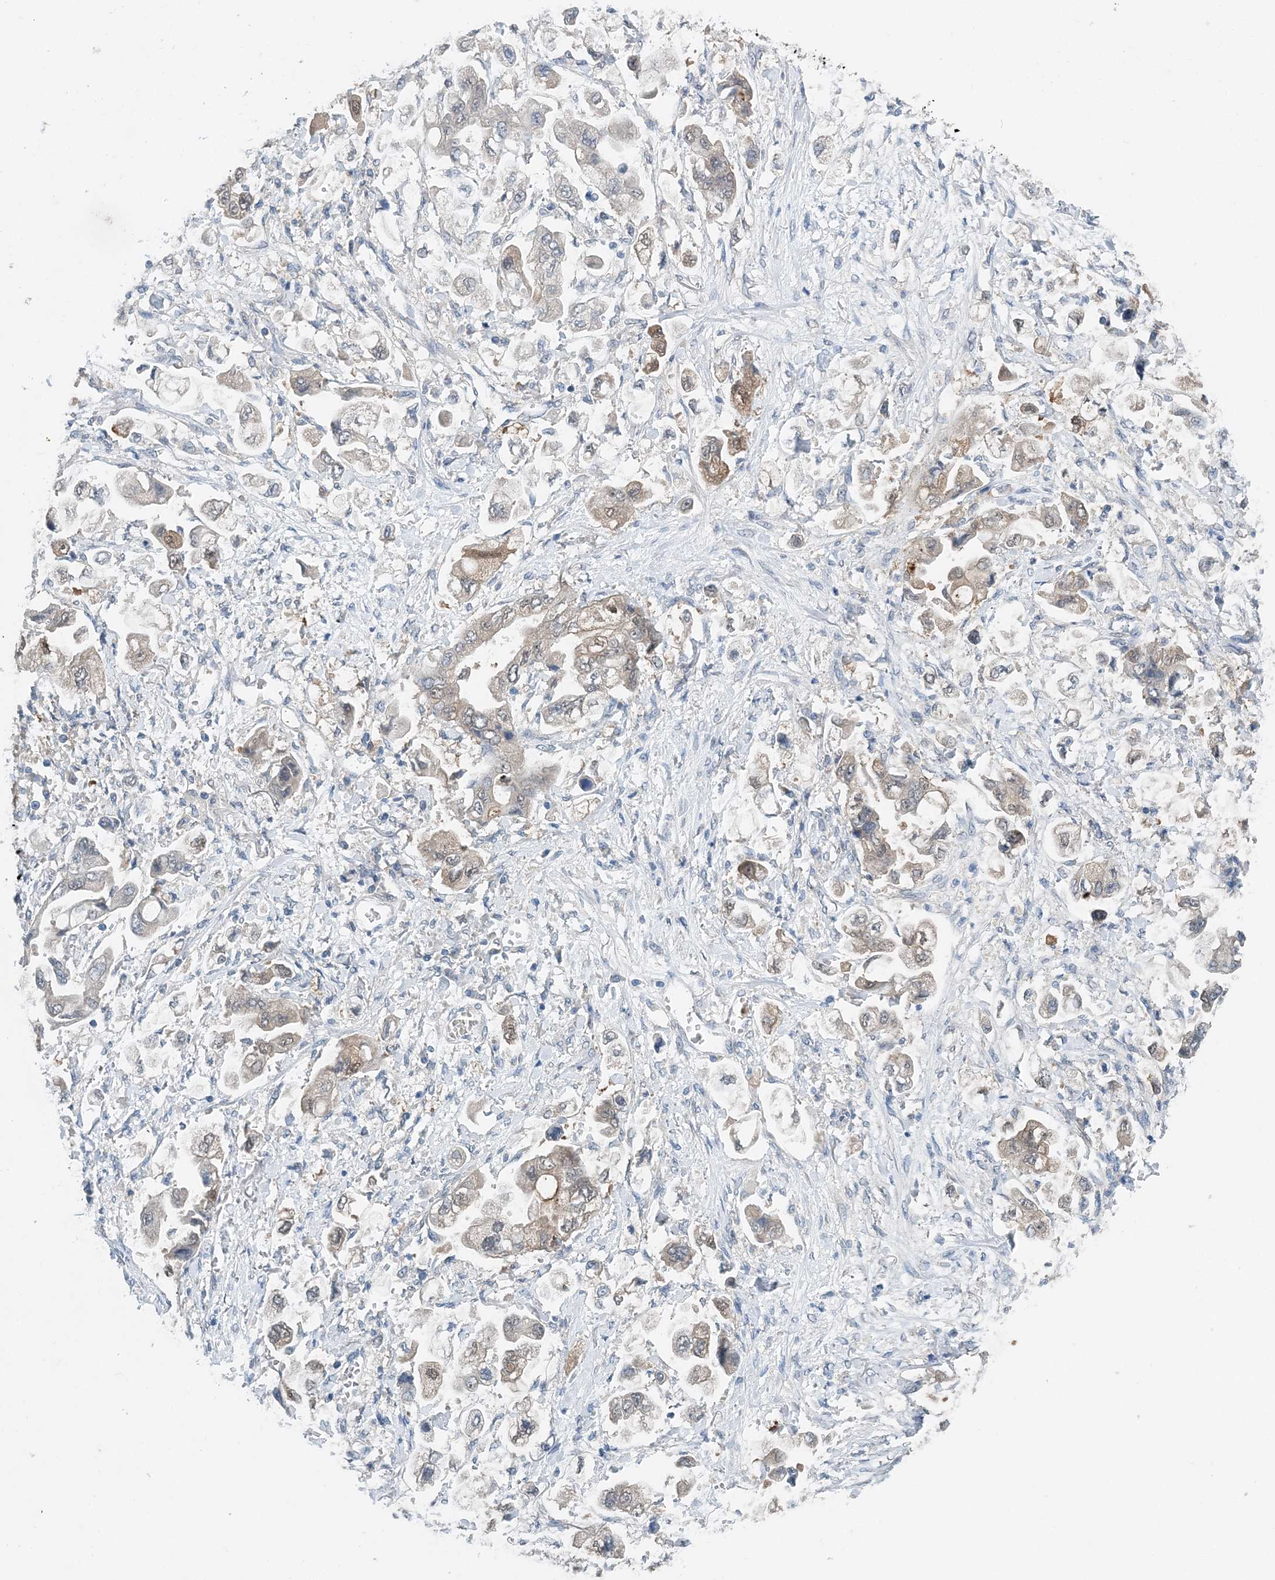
{"staining": {"intensity": "moderate", "quantity": "25%-75%", "location": "cytoplasmic/membranous"}, "tissue": "stomach cancer", "cell_type": "Tumor cells", "image_type": "cancer", "snomed": [{"axis": "morphology", "description": "Adenocarcinoma, NOS"}, {"axis": "topography", "description": "Stomach"}], "caption": "This micrograph shows immunohistochemistry (IHC) staining of human stomach cancer (adenocarcinoma), with medium moderate cytoplasmic/membranous positivity in approximately 25%-75% of tumor cells.", "gene": "PFN2", "patient": {"sex": "male", "age": 62}}